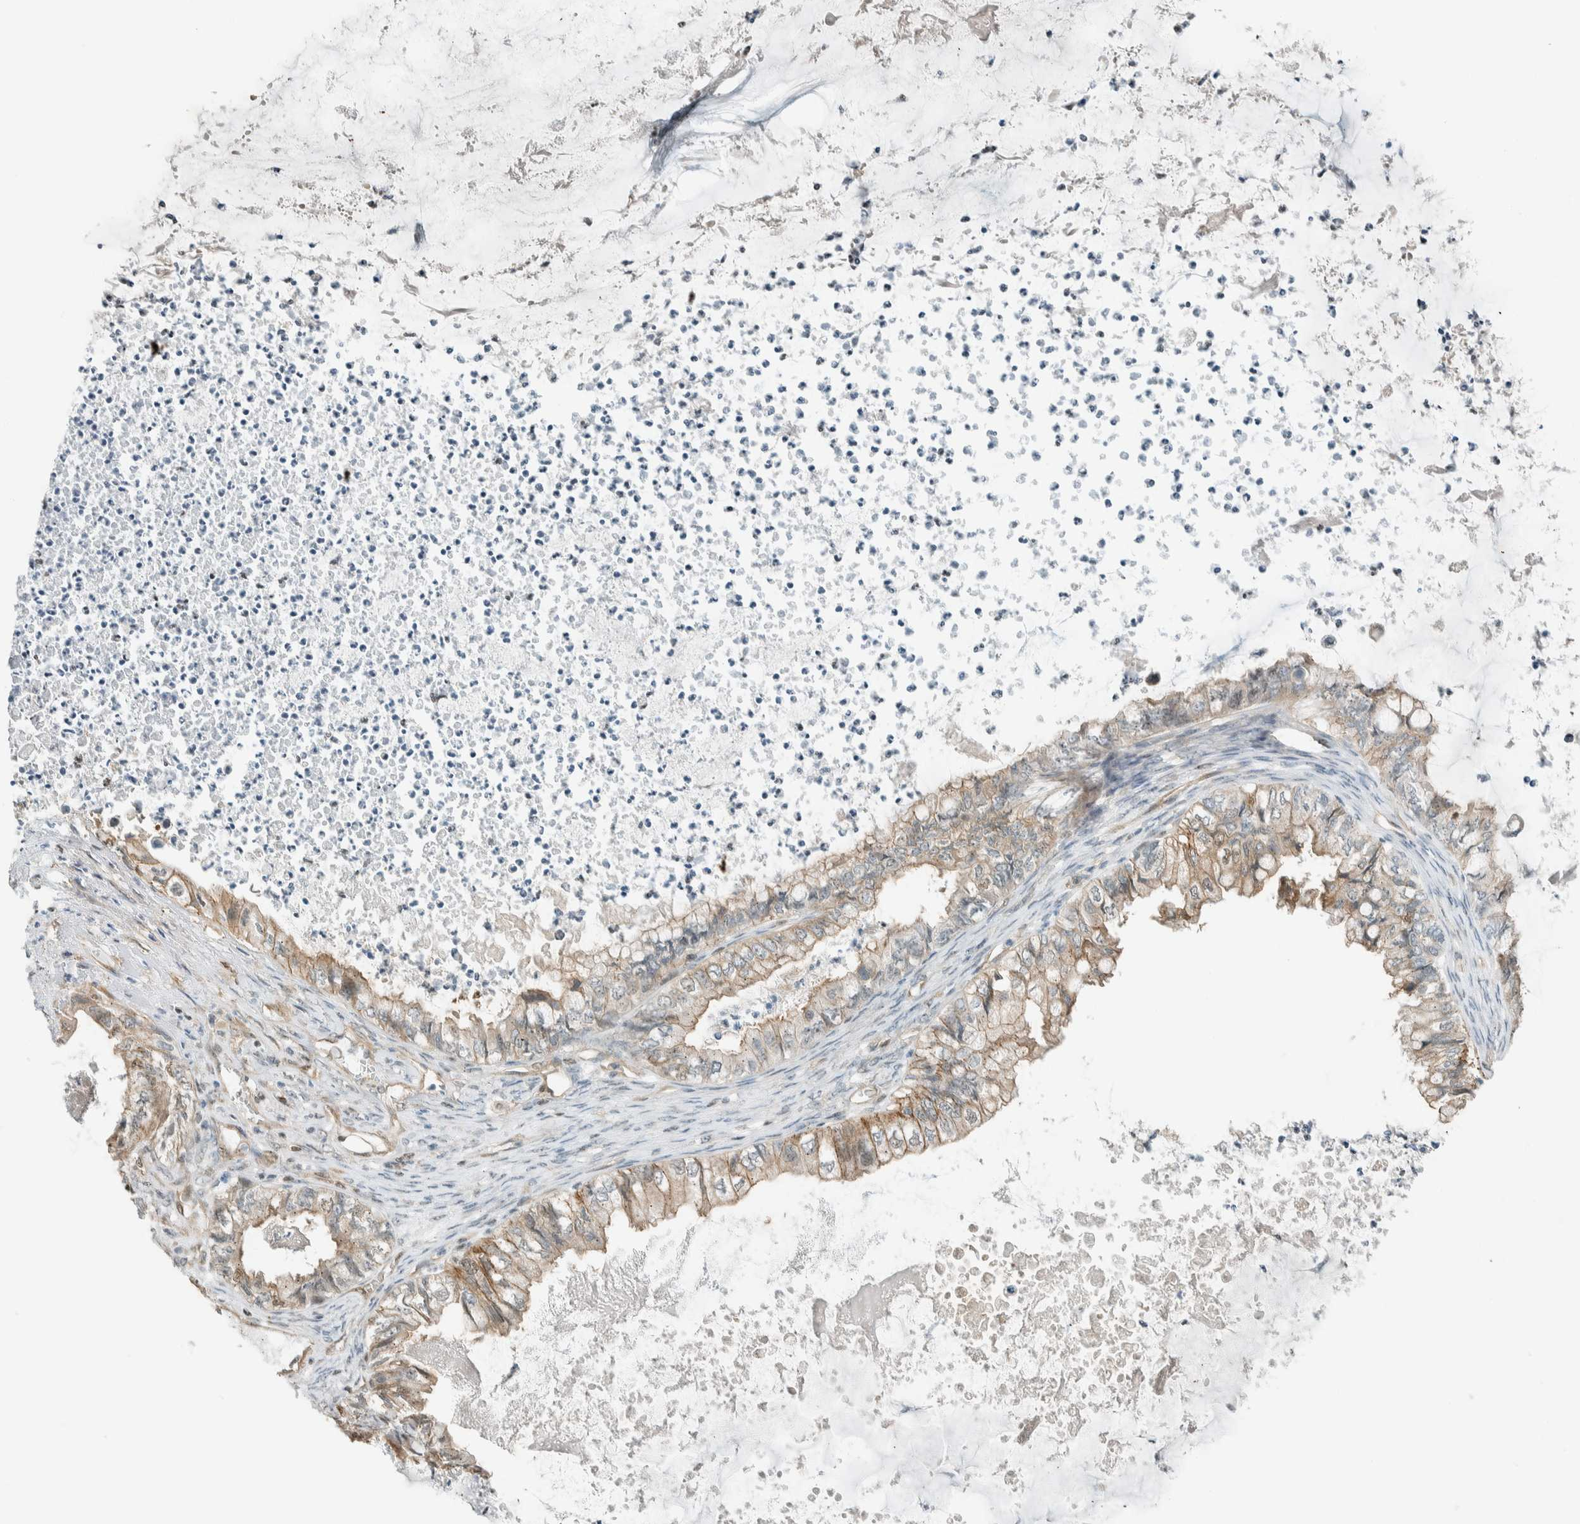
{"staining": {"intensity": "weak", "quantity": "25%-75%", "location": "cytoplasmic/membranous"}, "tissue": "ovarian cancer", "cell_type": "Tumor cells", "image_type": "cancer", "snomed": [{"axis": "morphology", "description": "Cystadenocarcinoma, mucinous, NOS"}, {"axis": "topography", "description": "Ovary"}], "caption": "Mucinous cystadenocarcinoma (ovarian) stained for a protein (brown) displays weak cytoplasmic/membranous positive positivity in approximately 25%-75% of tumor cells.", "gene": "NIBAN2", "patient": {"sex": "female", "age": 80}}